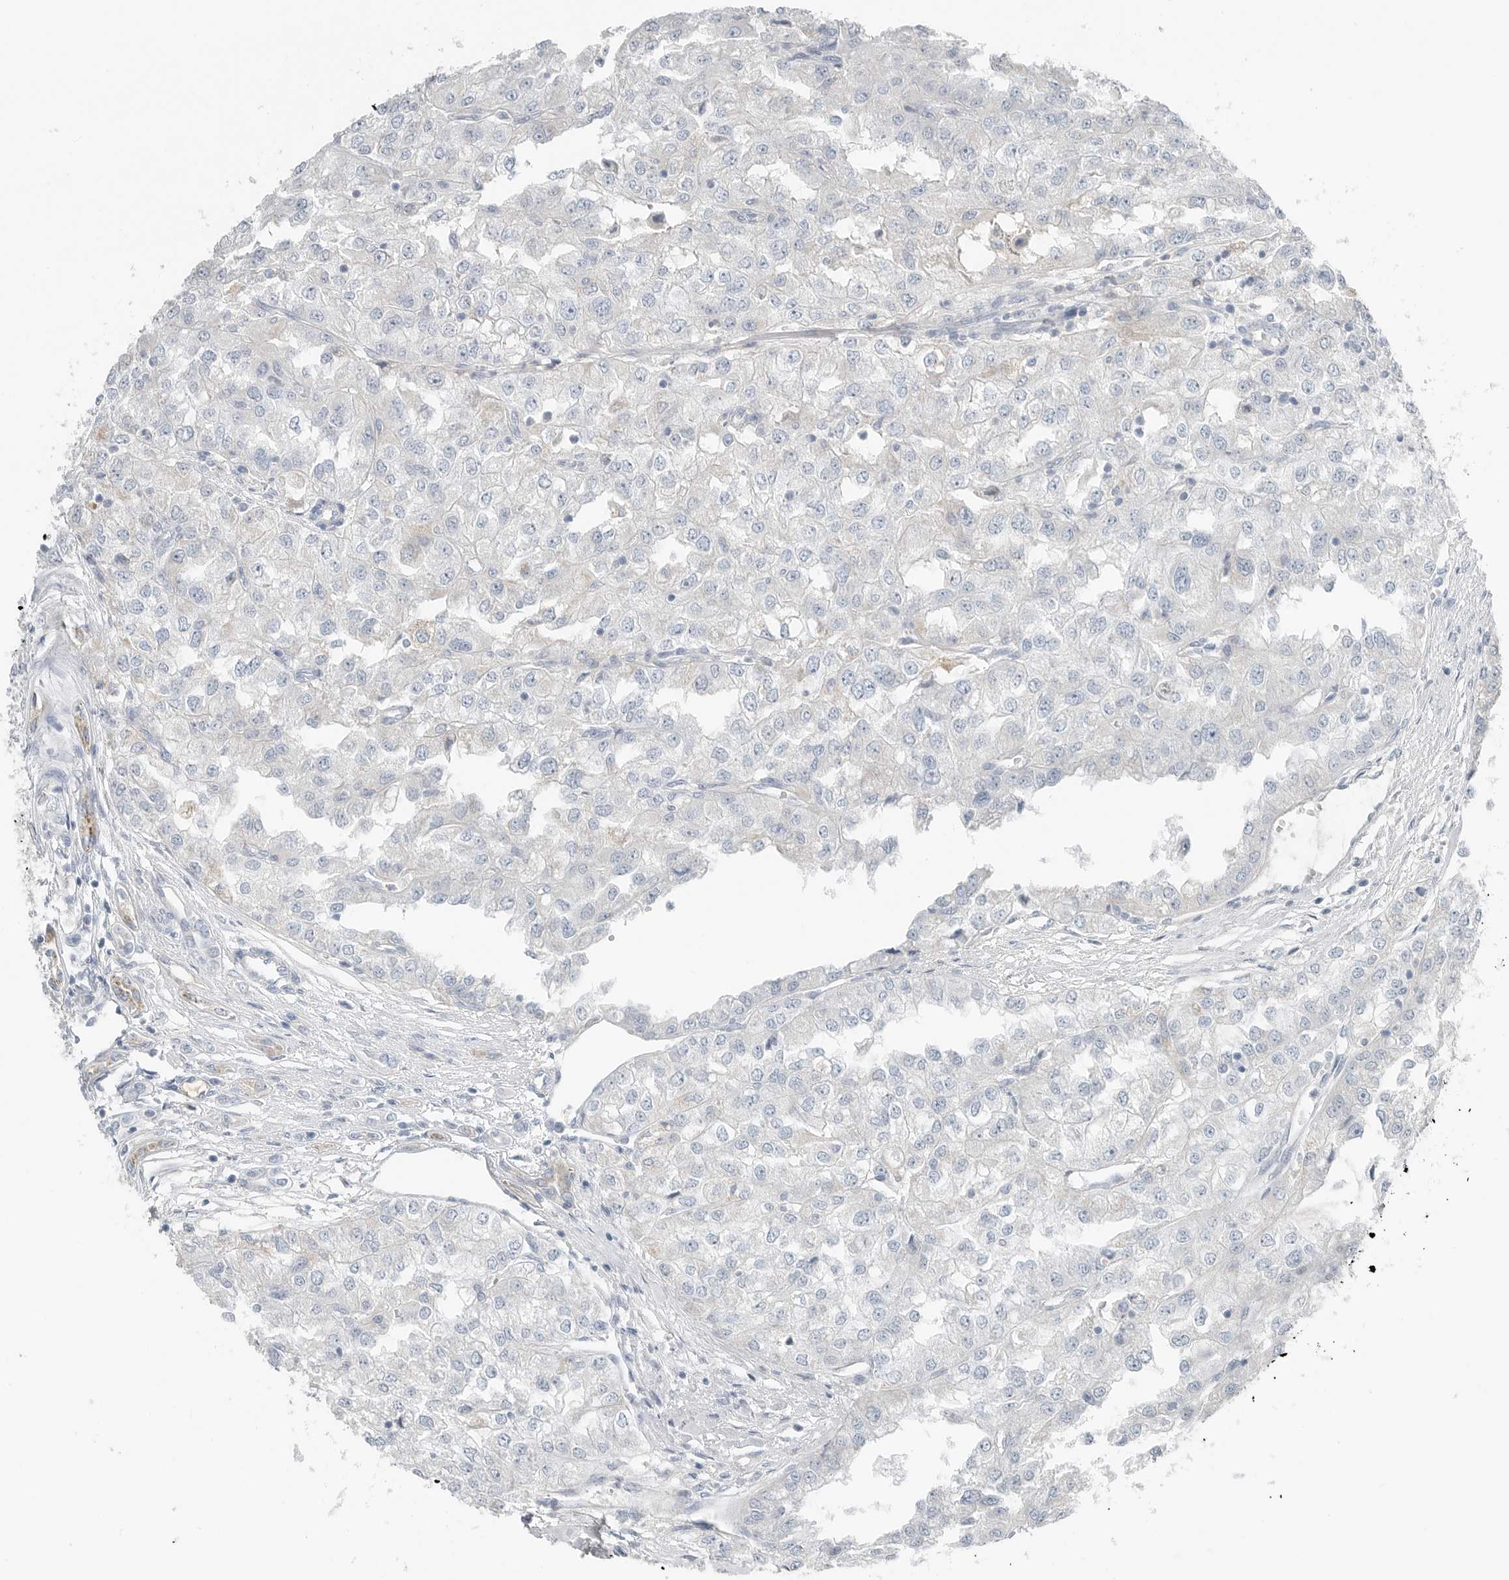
{"staining": {"intensity": "negative", "quantity": "none", "location": "none"}, "tissue": "renal cancer", "cell_type": "Tumor cells", "image_type": "cancer", "snomed": [{"axis": "morphology", "description": "Adenocarcinoma, NOS"}, {"axis": "topography", "description": "Kidney"}], "caption": "Human renal adenocarcinoma stained for a protein using immunohistochemistry shows no expression in tumor cells.", "gene": "SERPINB7", "patient": {"sex": "female", "age": 54}}